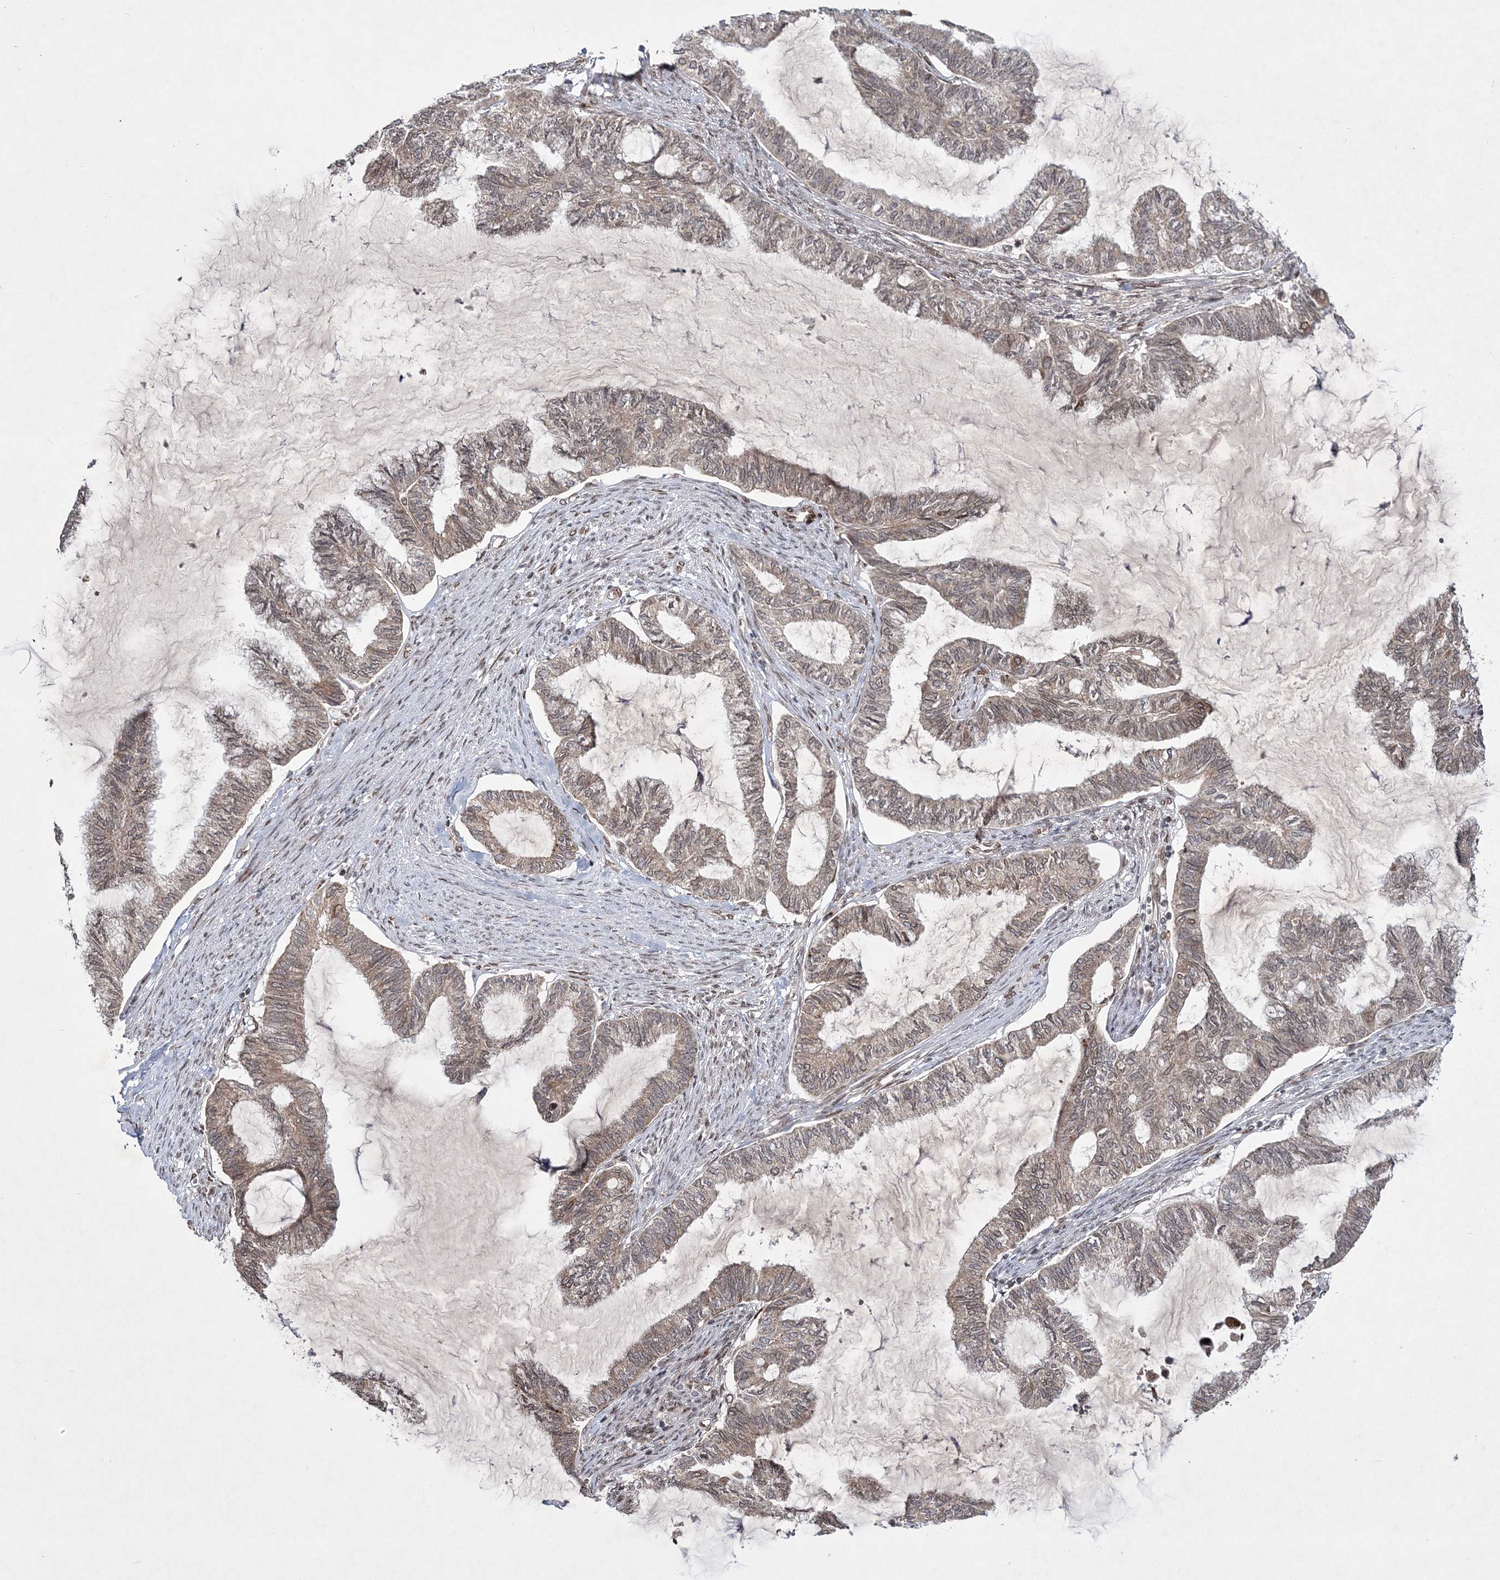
{"staining": {"intensity": "weak", "quantity": "25%-75%", "location": "cytoplasmic/membranous"}, "tissue": "endometrial cancer", "cell_type": "Tumor cells", "image_type": "cancer", "snomed": [{"axis": "morphology", "description": "Adenocarcinoma, NOS"}, {"axis": "topography", "description": "Endometrium"}], "caption": "This micrograph demonstrates IHC staining of endometrial adenocarcinoma, with low weak cytoplasmic/membranous staining in about 25%-75% of tumor cells.", "gene": "DNAJC27", "patient": {"sex": "female", "age": 86}}